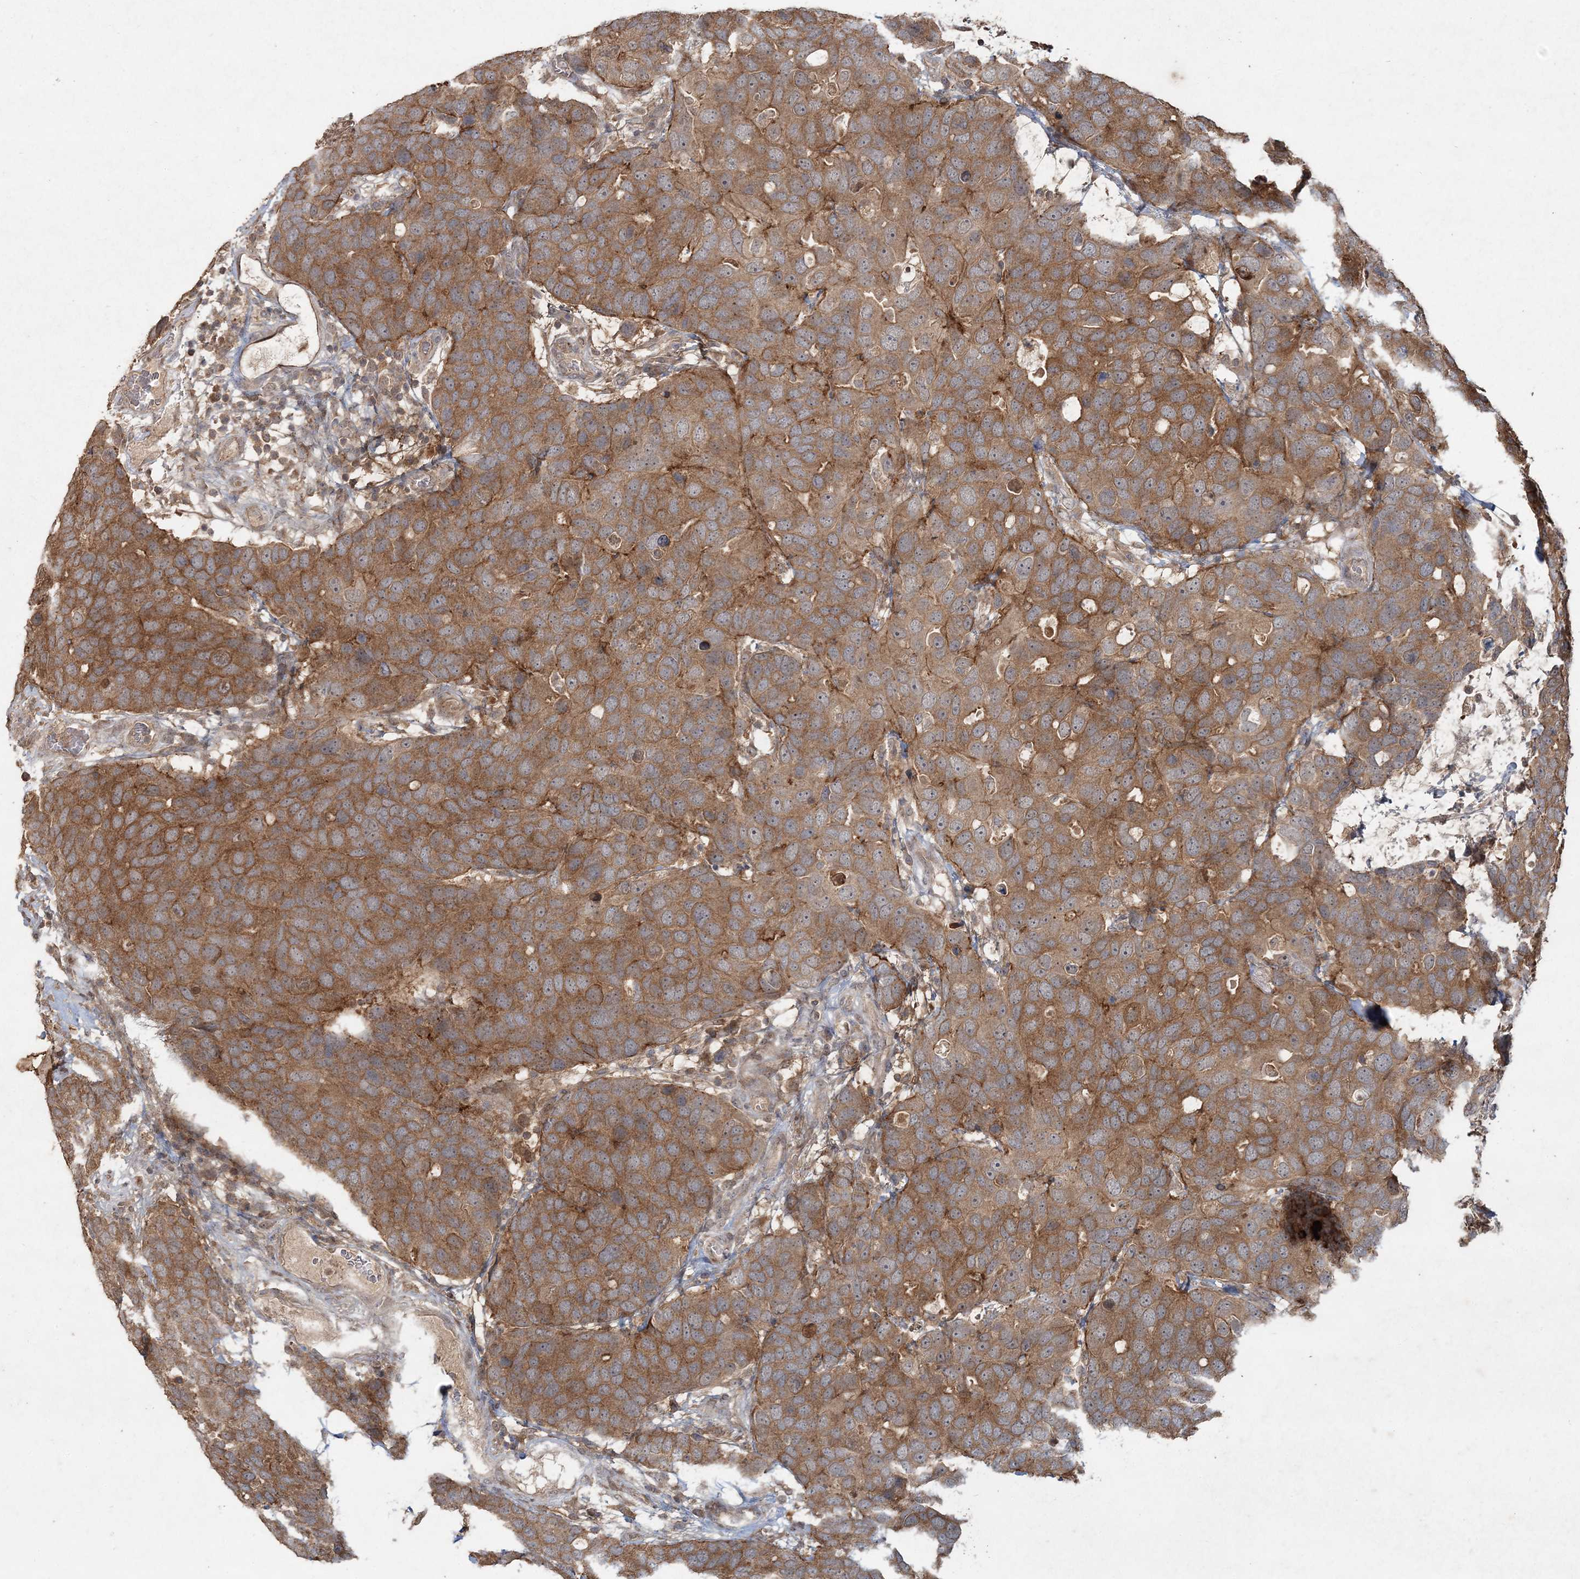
{"staining": {"intensity": "moderate", "quantity": ">75%", "location": "cytoplasmic/membranous"}, "tissue": "breast cancer", "cell_type": "Tumor cells", "image_type": "cancer", "snomed": [{"axis": "morphology", "description": "Duct carcinoma"}, {"axis": "topography", "description": "Breast"}], "caption": "Breast intraductal carcinoma stained with IHC shows moderate cytoplasmic/membranous expression in about >75% of tumor cells. The staining is performed using DAB (3,3'-diaminobenzidine) brown chromogen to label protein expression. The nuclei are counter-stained blue using hematoxylin.", "gene": "SPRY1", "patient": {"sex": "female", "age": 83}}